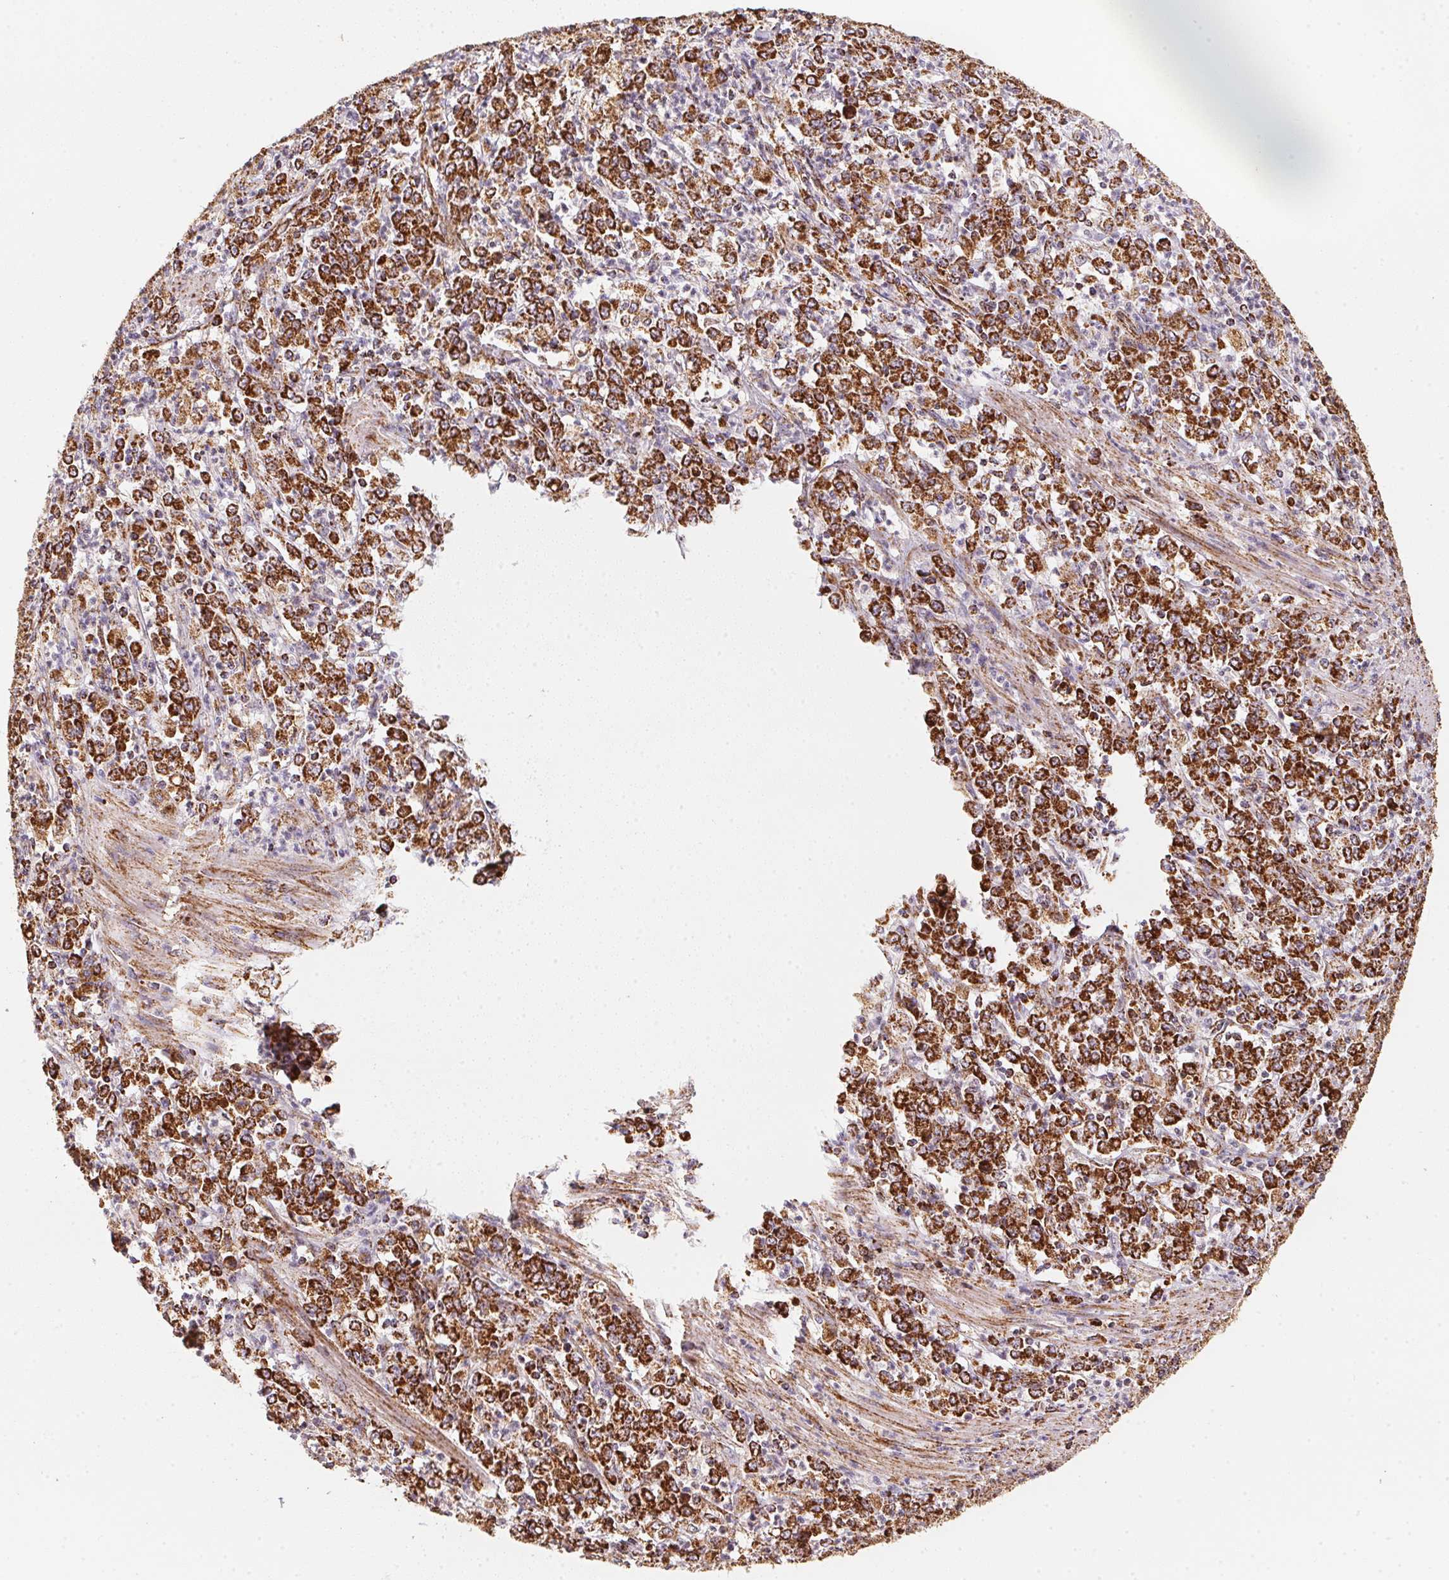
{"staining": {"intensity": "strong", "quantity": ">75%", "location": "cytoplasmic/membranous"}, "tissue": "stomach cancer", "cell_type": "Tumor cells", "image_type": "cancer", "snomed": [{"axis": "morphology", "description": "Adenocarcinoma, NOS"}, {"axis": "topography", "description": "Stomach, lower"}], "caption": "Tumor cells show high levels of strong cytoplasmic/membranous positivity in about >75% of cells in adenocarcinoma (stomach). Using DAB (3,3'-diaminobenzidine) (brown) and hematoxylin (blue) stains, captured at high magnification using brightfield microscopy.", "gene": "NDUFS2", "patient": {"sex": "female", "age": 71}}